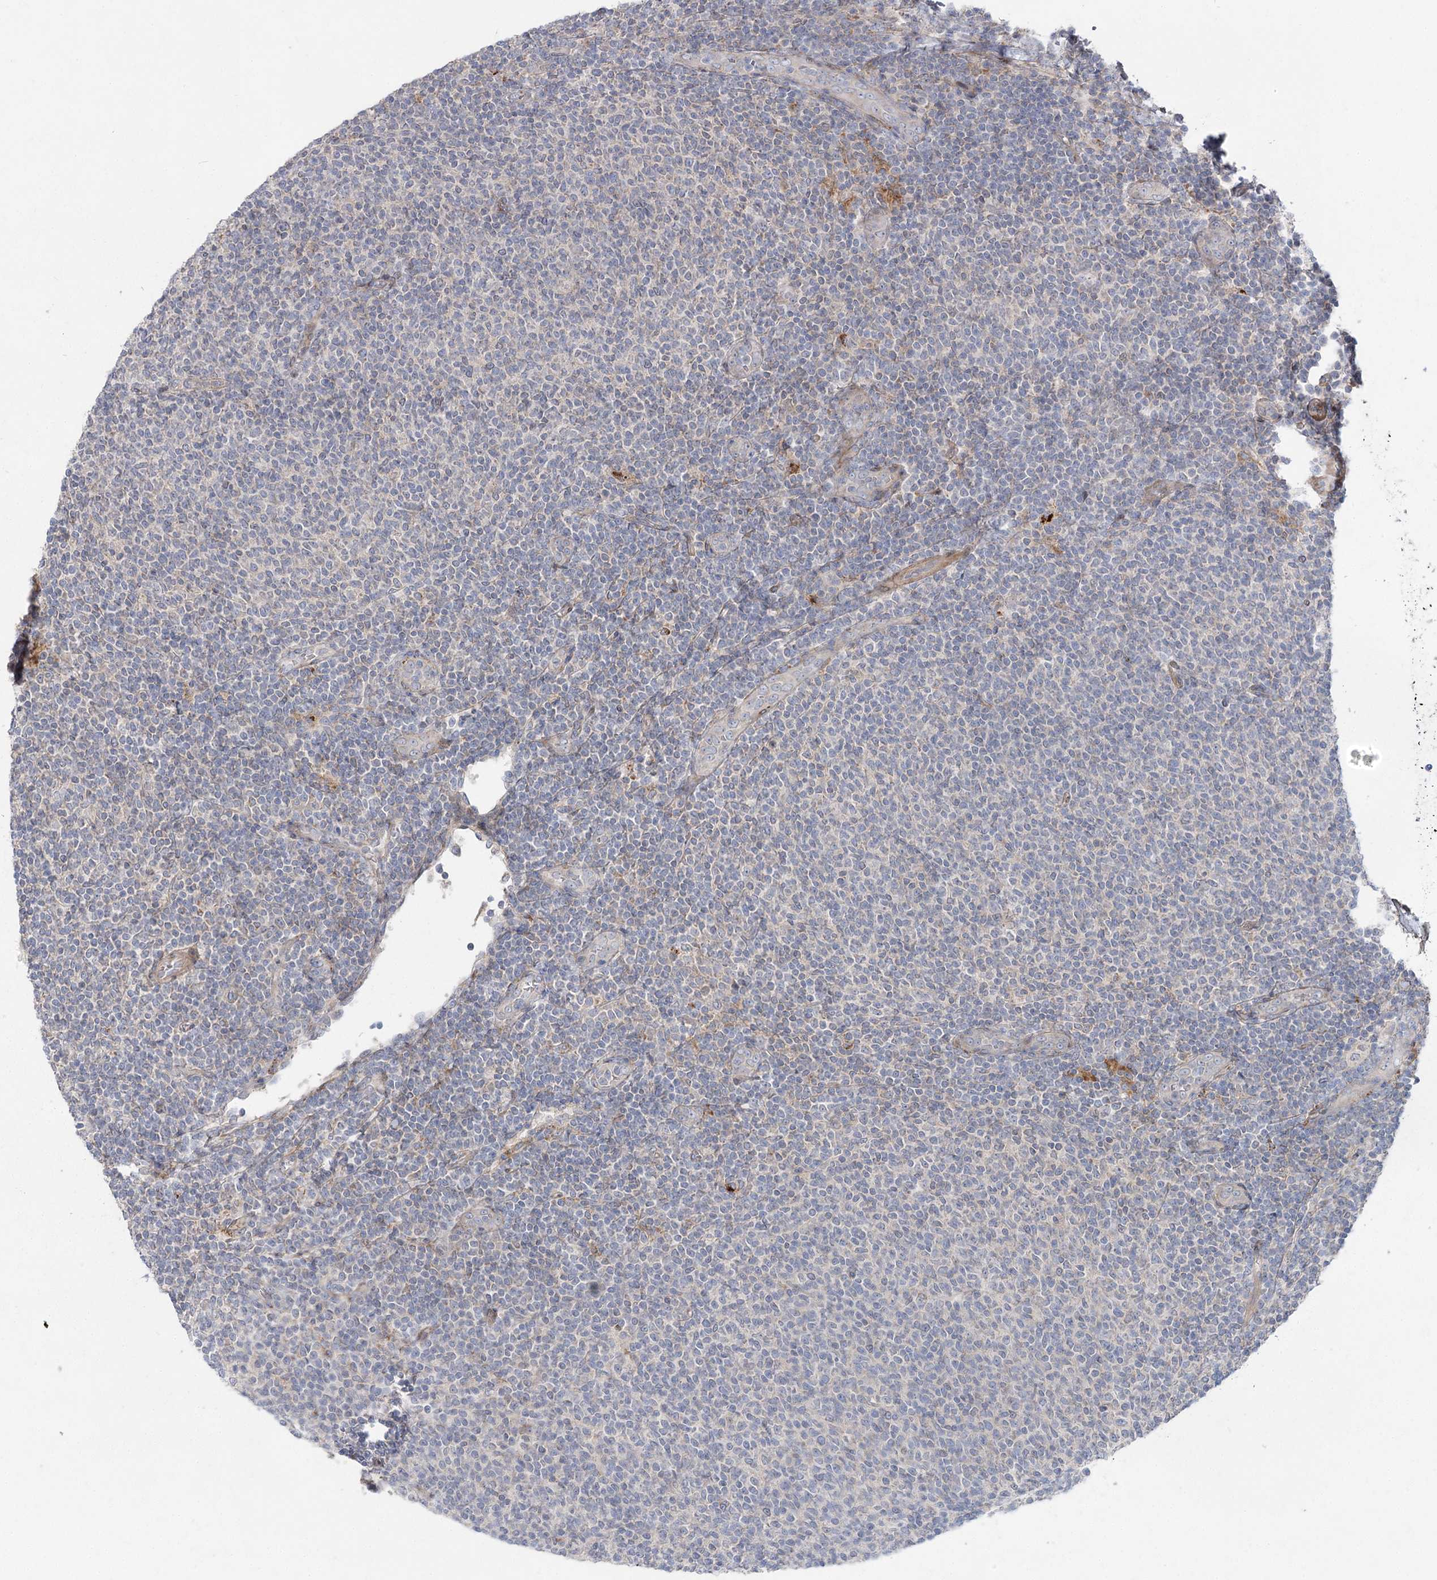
{"staining": {"intensity": "negative", "quantity": "none", "location": "none"}, "tissue": "lymphoma", "cell_type": "Tumor cells", "image_type": "cancer", "snomed": [{"axis": "morphology", "description": "Malignant lymphoma, non-Hodgkin's type, Low grade"}, {"axis": "topography", "description": "Lymph node"}], "caption": "Tumor cells are negative for protein expression in human low-grade malignant lymphoma, non-Hodgkin's type.", "gene": "SH3BP5L", "patient": {"sex": "male", "age": 66}}